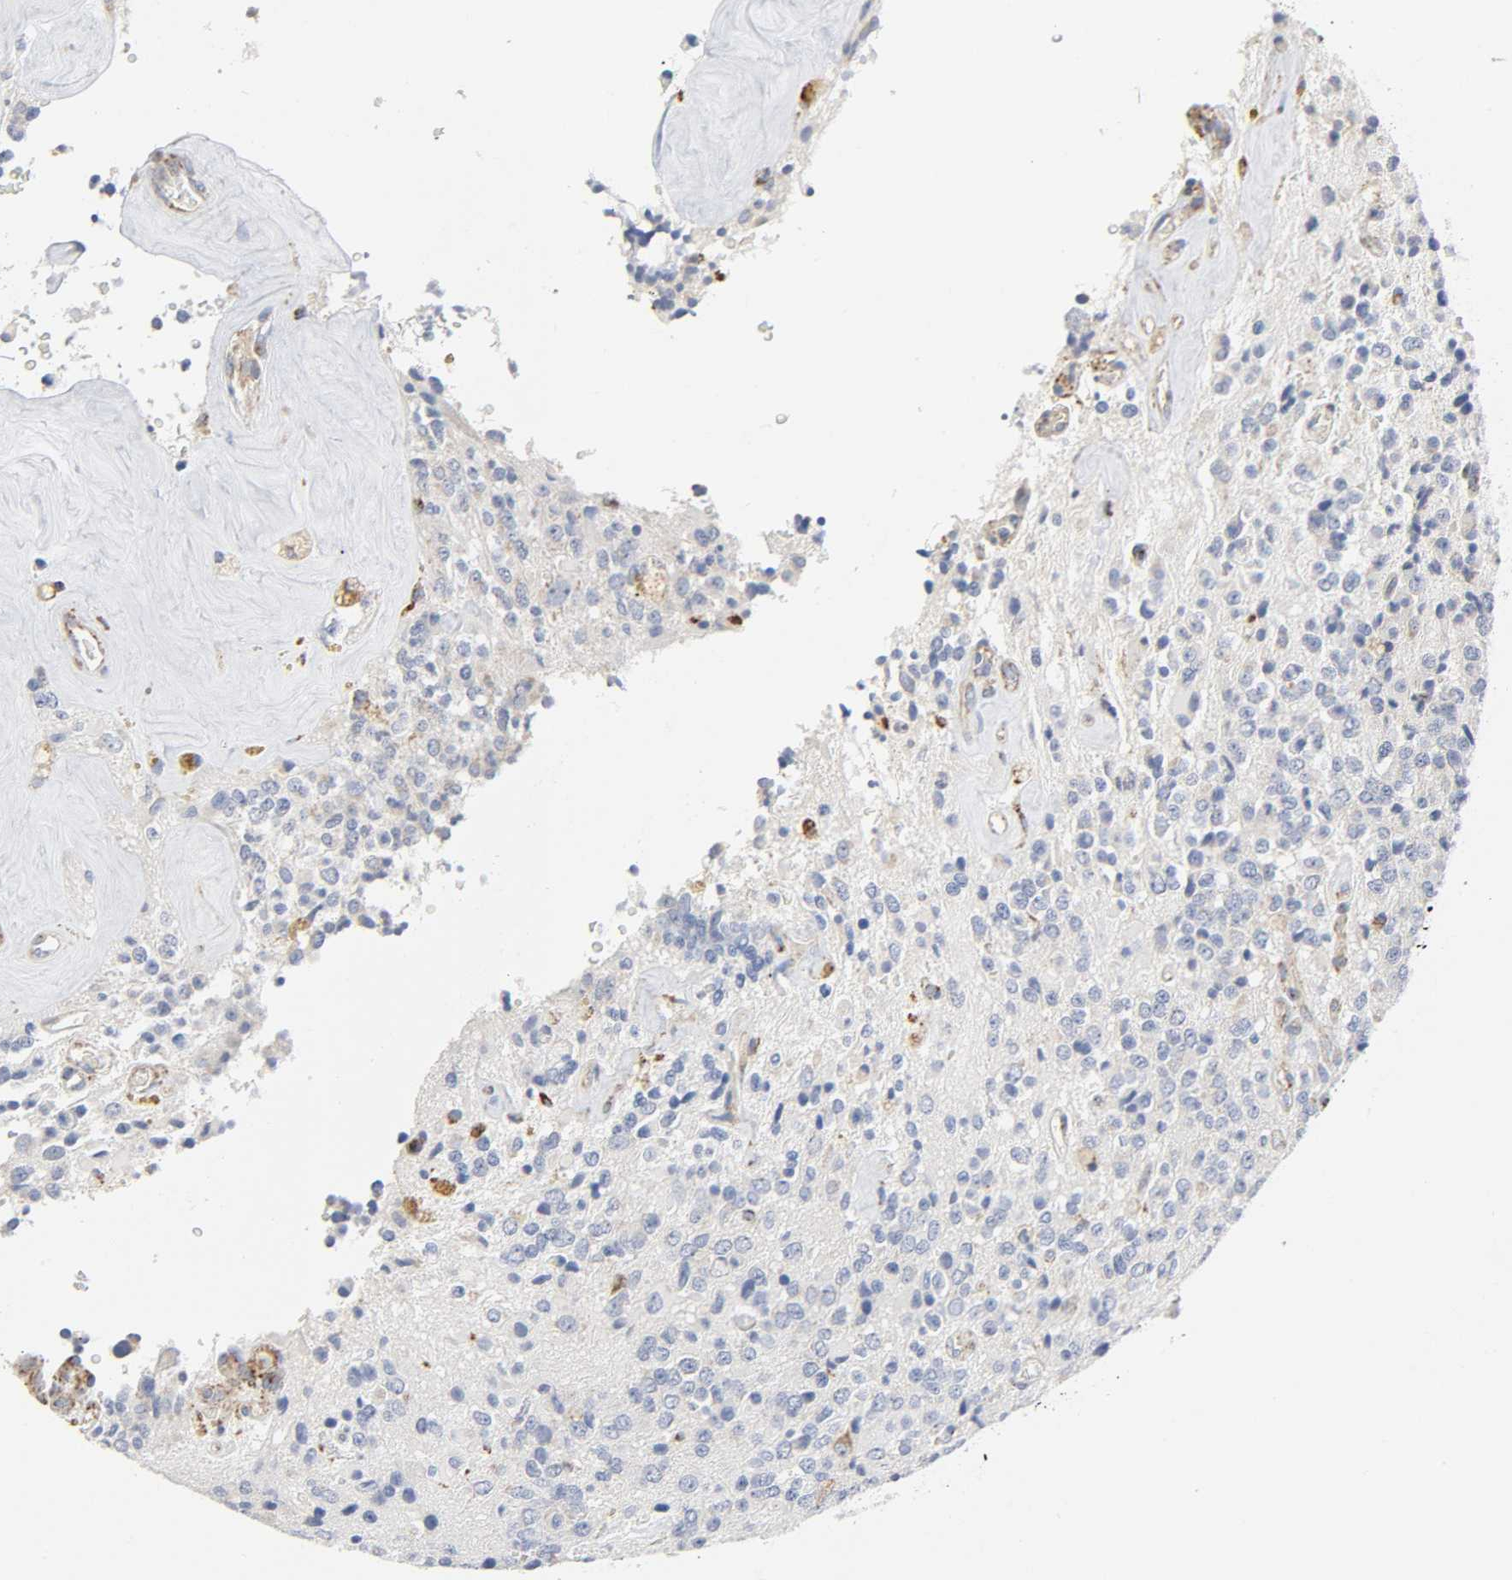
{"staining": {"intensity": "moderate", "quantity": "<25%", "location": "cytoplasmic/membranous"}, "tissue": "glioma", "cell_type": "Tumor cells", "image_type": "cancer", "snomed": [{"axis": "morphology", "description": "Glioma, malignant, High grade"}, {"axis": "topography", "description": "pancreas cauda"}], "caption": "Glioma stained for a protein exhibits moderate cytoplasmic/membranous positivity in tumor cells.", "gene": "BAK1", "patient": {"sex": "male", "age": 60}}